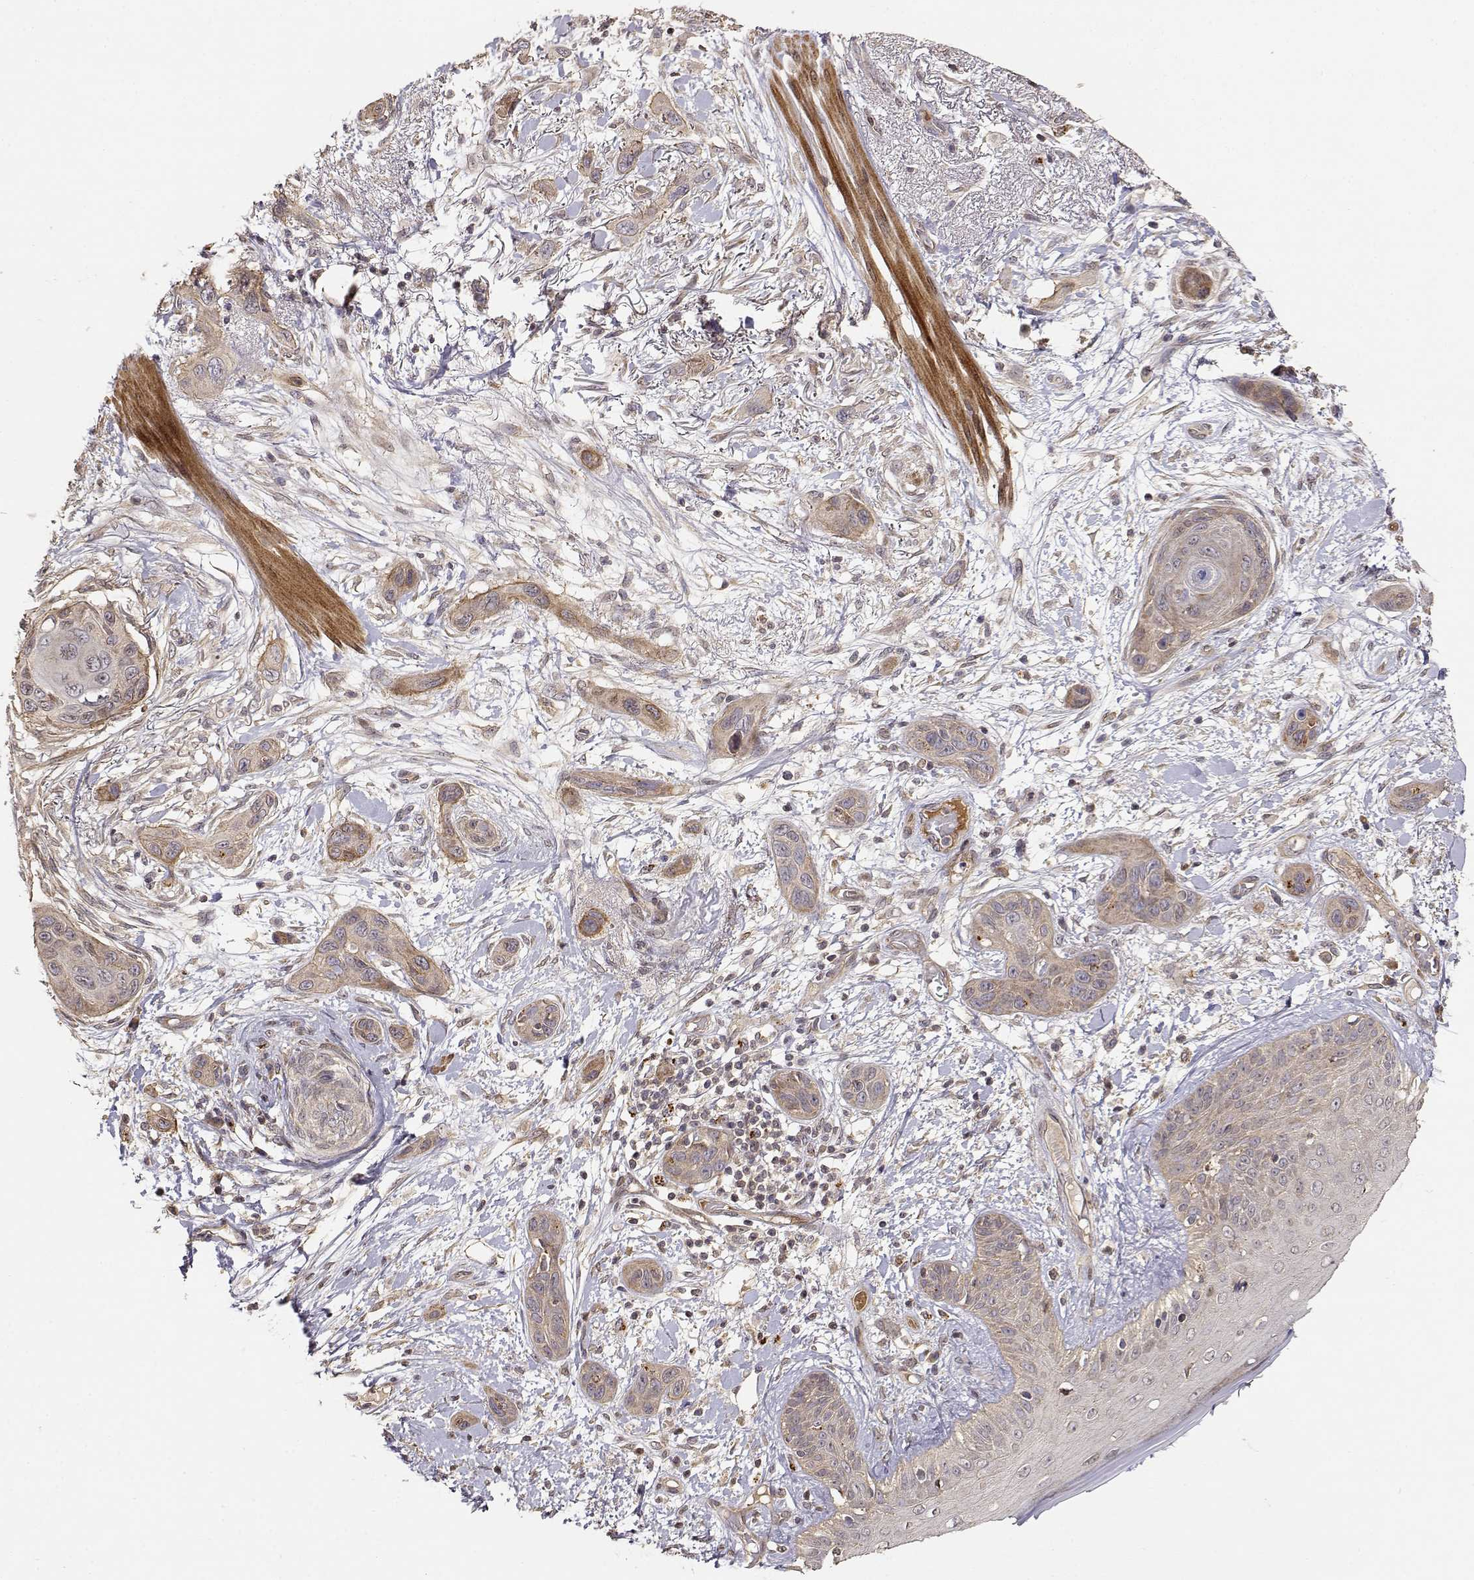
{"staining": {"intensity": "weak", "quantity": ">75%", "location": "cytoplasmic/membranous"}, "tissue": "skin cancer", "cell_type": "Tumor cells", "image_type": "cancer", "snomed": [{"axis": "morphology", "description": "Squamous cell carcinoma, NOS"}, {"axis": "topography", "description": "Skin"}], "caption": "IHC histopathology image of squamous cell carcinoma (skin) stained for a protein (brown), which shows low levels of weak cytoplasmic/membranous expression in about >75% of tumor cells.", "gene": "PICK1", "patient": {"sex": "male", "age": 79}}